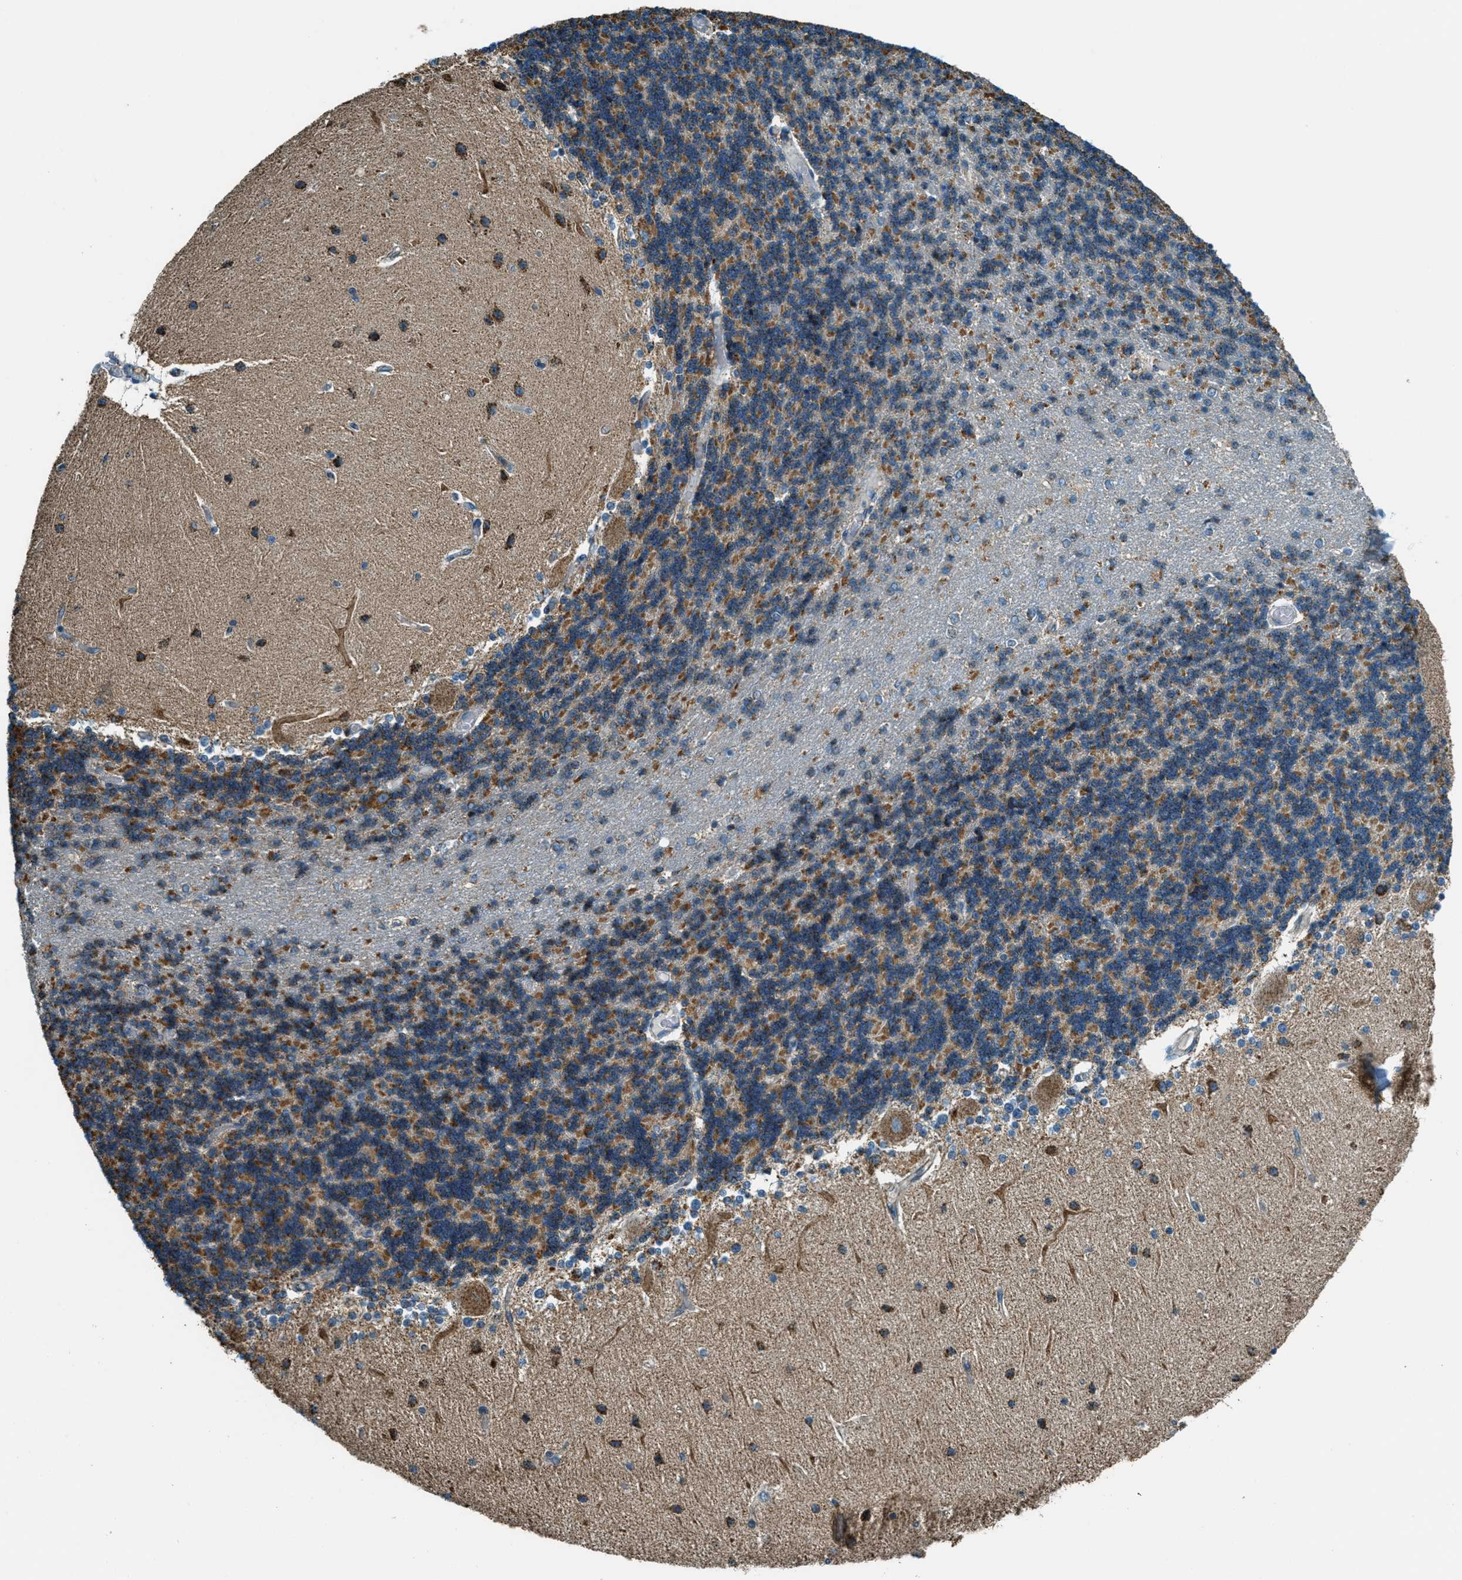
{"staining": {"intensity": "moderate", "quantity": ">75%", "location": "cytoplasmic/membranous"}, "tissue": "cerebellum", "cell_type": "Cells in granular layer", "image_type": "normal", "snomed": [{"axis": "morphology", "description": "Normal tissue, NOS"}, {"axis": "topography", "description": "Cerebellum"}], "caption": "Immunohistochemistry (IHC) staining of benign cerebellum, which shows medium levels of moderate cytoplasmic/membranous positivity in about >75% of cells in granular layer indicating moderate cytoplasmic/membranous protein positivity. The staining was performed using DAB (3,3'-diaminobenzidine) (brown) for protein detection and nuclei were counterstained in hematoxylin (blue).", "gene": "CHST15", "patient": {"sex": "female", "age": 54}}